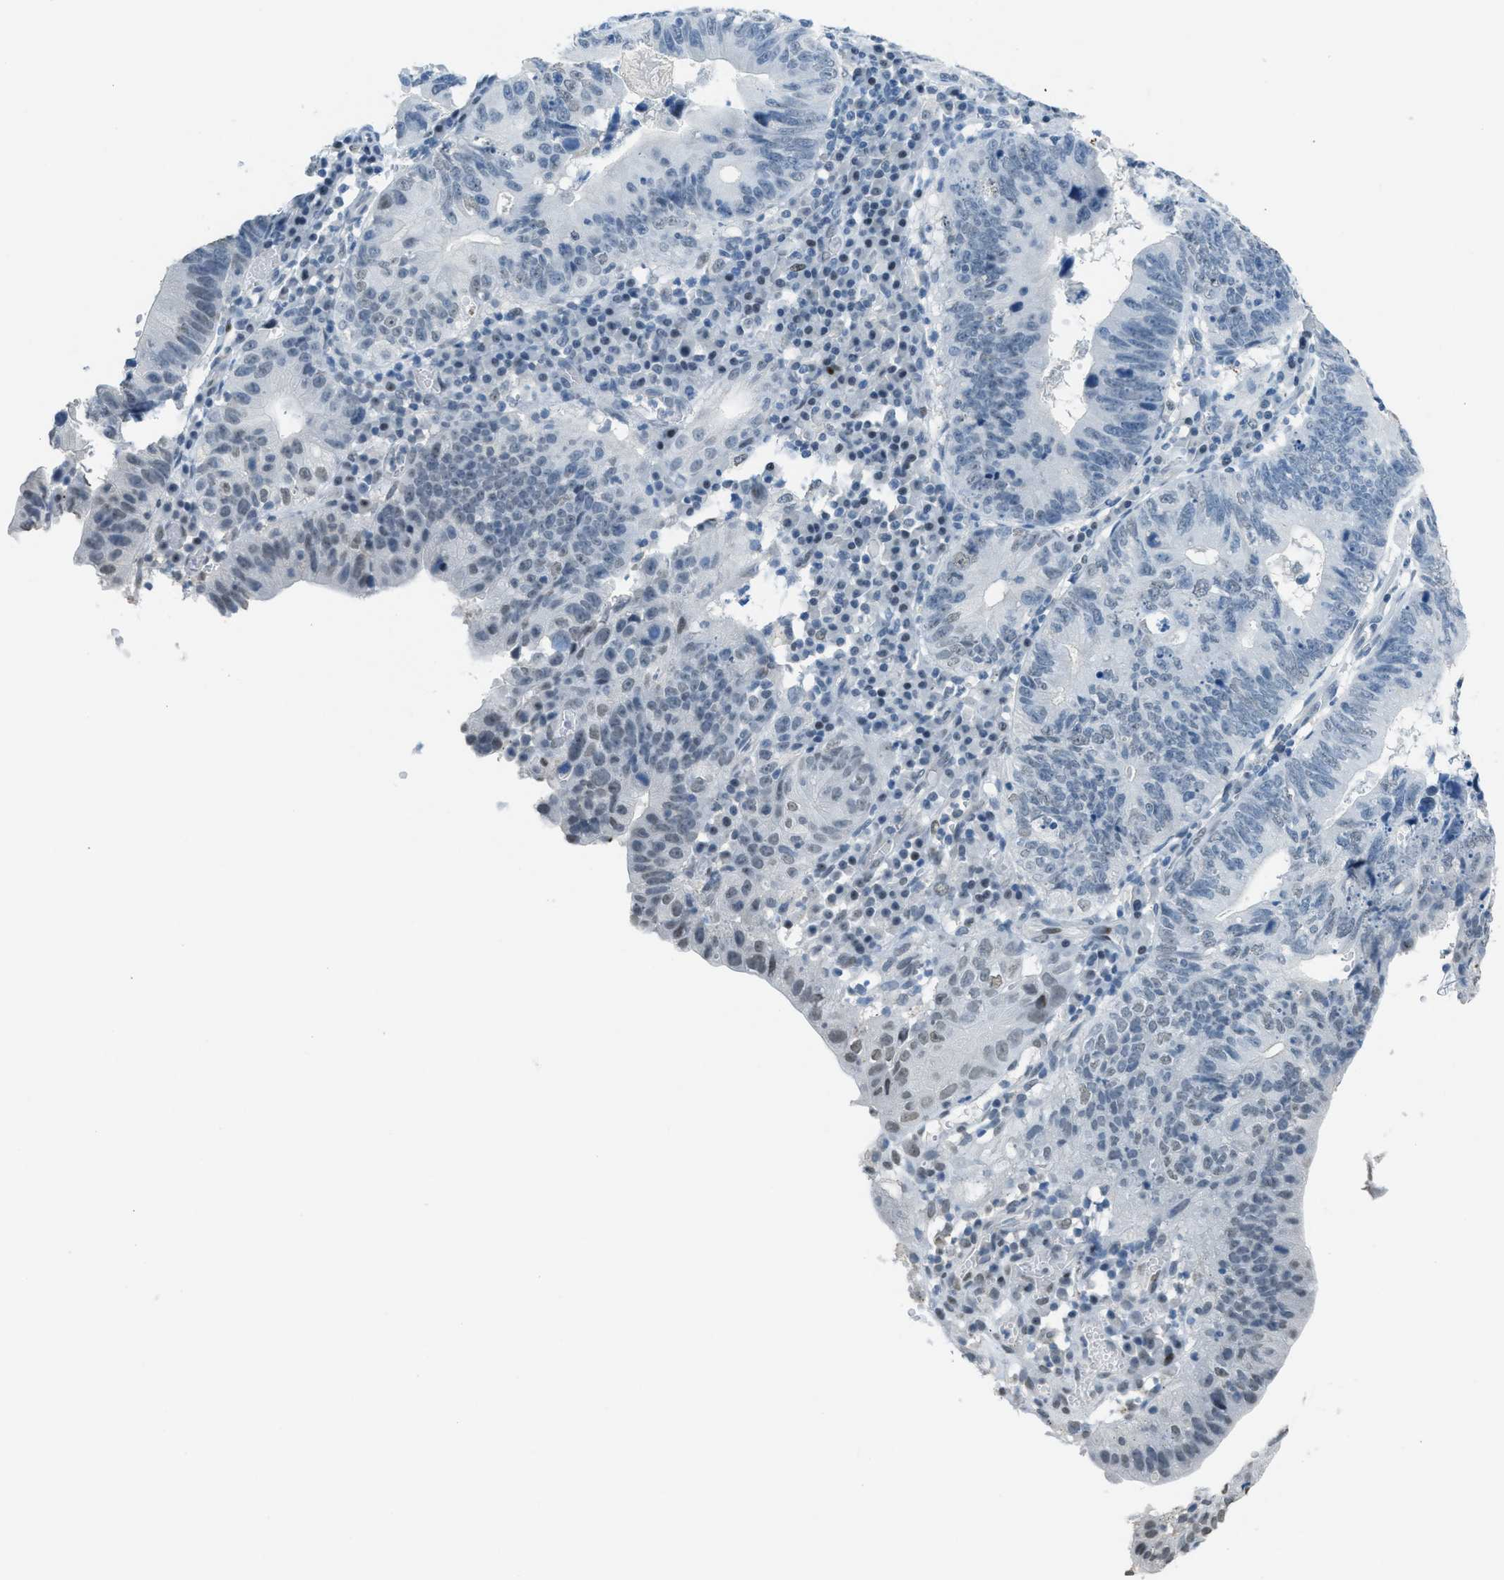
{"staining": {"intensity": "negative", "quantity": "none", "location": "none"}, "tissue": "stomach cancer", "cell_type": "Tumor cells", "image_type": "cancer", "snomed": [{"axis": "morphology", "description": "Adenocarcinoma, NOS"}, {"axis": "topography", "description": "Stomach"}], "caption": "Adenocarcinoma (stomach) was stained to show a protein in brown. There is no significant staining in tumor cells. The staining was performed using DAB (3,3'-diaminobenzidine) to visualize the protein expression in brown, while the nuclei were stained in blue with hematoxylin (Magnification: 20x).", "gene": "TTC13", "patient": {"sex": "male", "age": 59}}